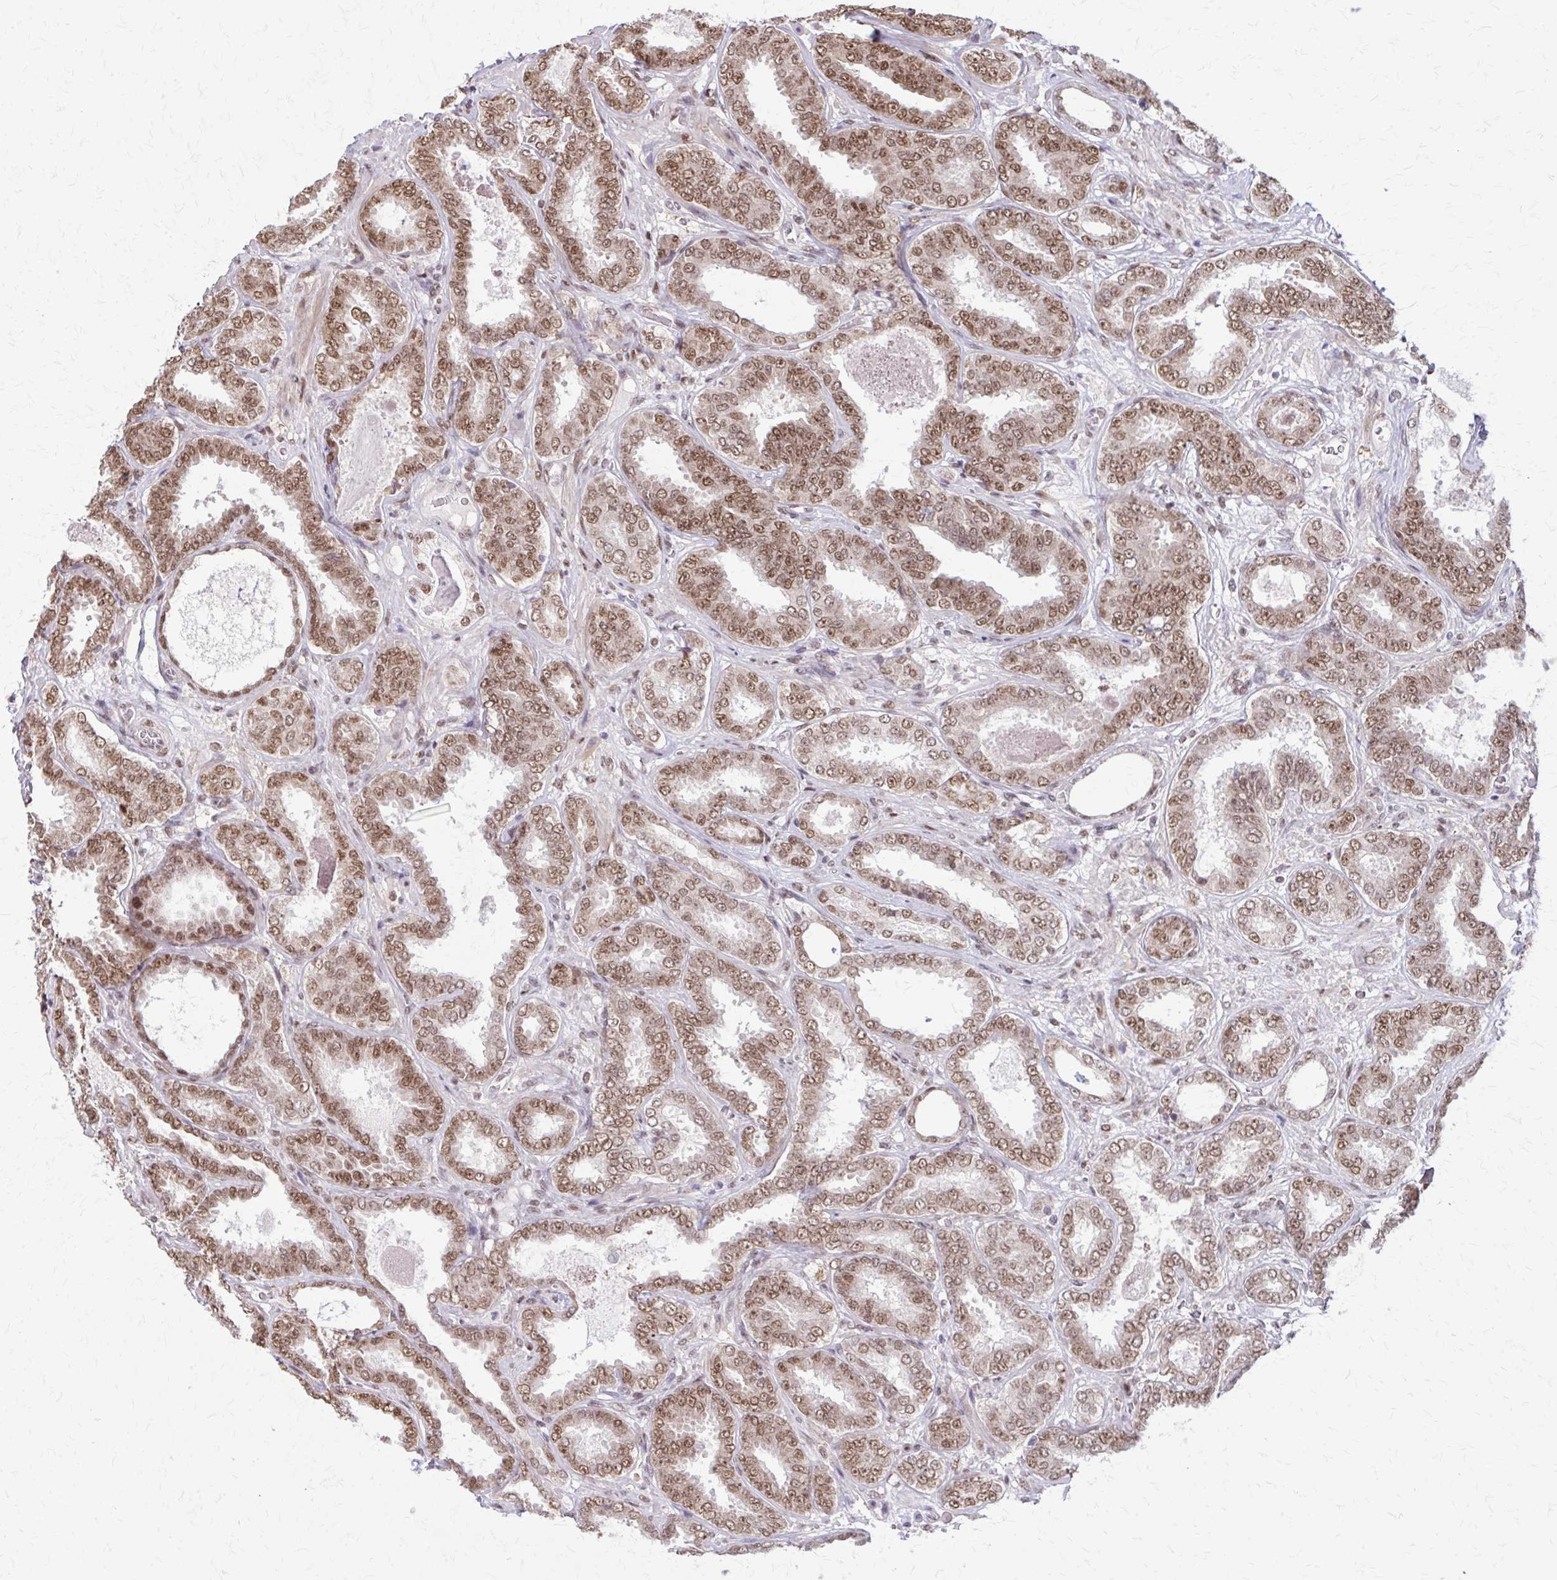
{"staining": {"intensity": "moderate", "quantity": ">75%", "location": "nuclear"}, "tissue": "prostate cancer", "cell_type": "Tumor cells", "image_type": "cancer", "snomed": [{"axis": "morphology", "description": "Adenocarcinoma, High grade"}, {"axis": "topography", "description": "Prostate"}], "caption": "High-grade adenocarcinoma (prostate) stained for a protein displays moderate nuclear positivity in tumor cells.", "gene": "TTF1", "patient": {"sex": "male", "age": 72}}